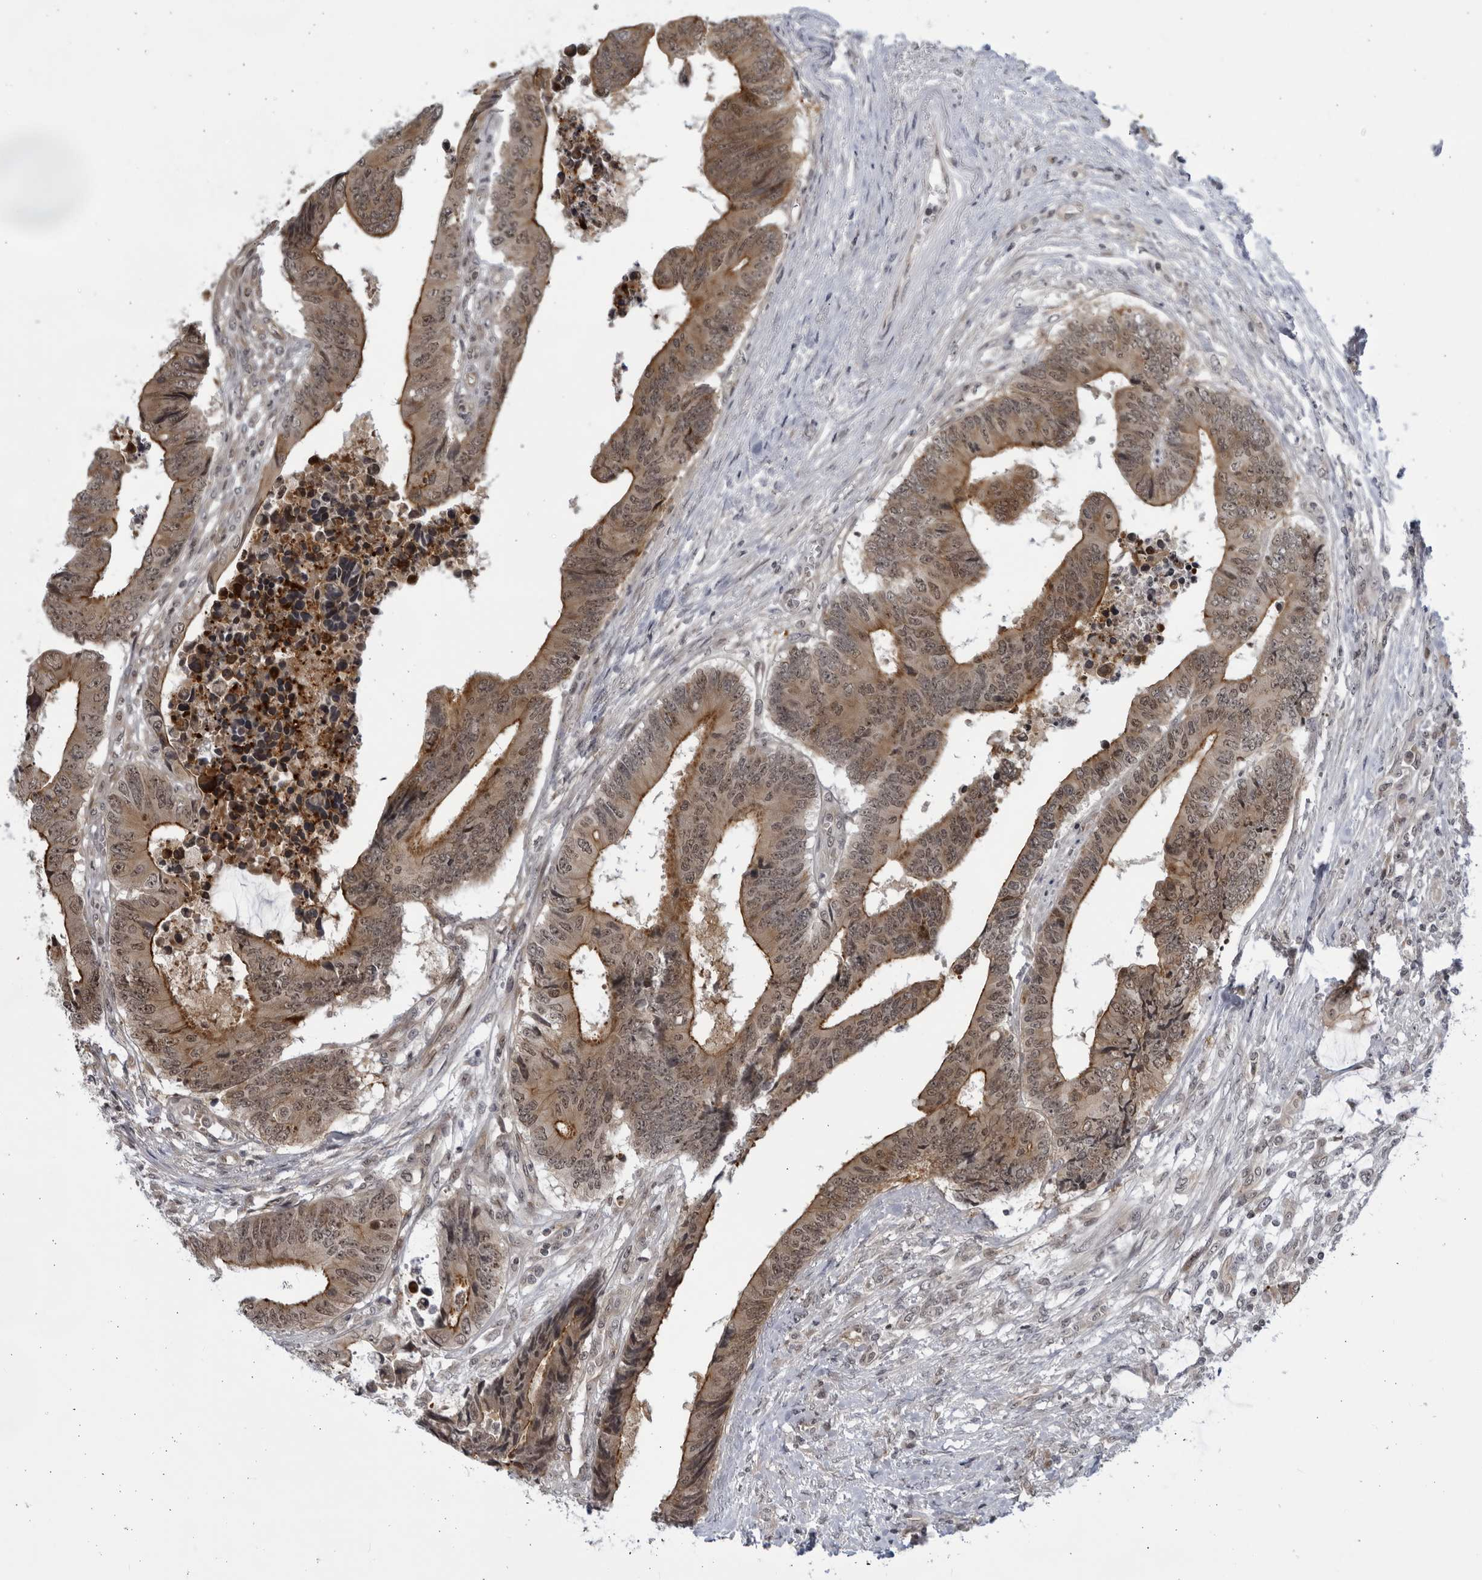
{"staining": {"intensity": "moderate", "quantity": ">75%", "location": "cytoplasmic/membranous,nuclear"}, "tissue": "colorectal cancer", "cell_type": "Tumor cells", "image_type": "cancer", "snomed": [{"axis": "morphology", "description": "Adenocarcinoma, NOS"}, {"axis": "topography", "description": "Rectum"}], "caption": "This micrograph shows immunohistochemistry (IHC) staining of adenocarcinoma (colorectal), with medium moderate cytoplasmic/membranous and nuclear positivity in about >75% of tumor cells.", "gene": "ITGB3BP", "patient": {"sex": "male", "age": 84}}